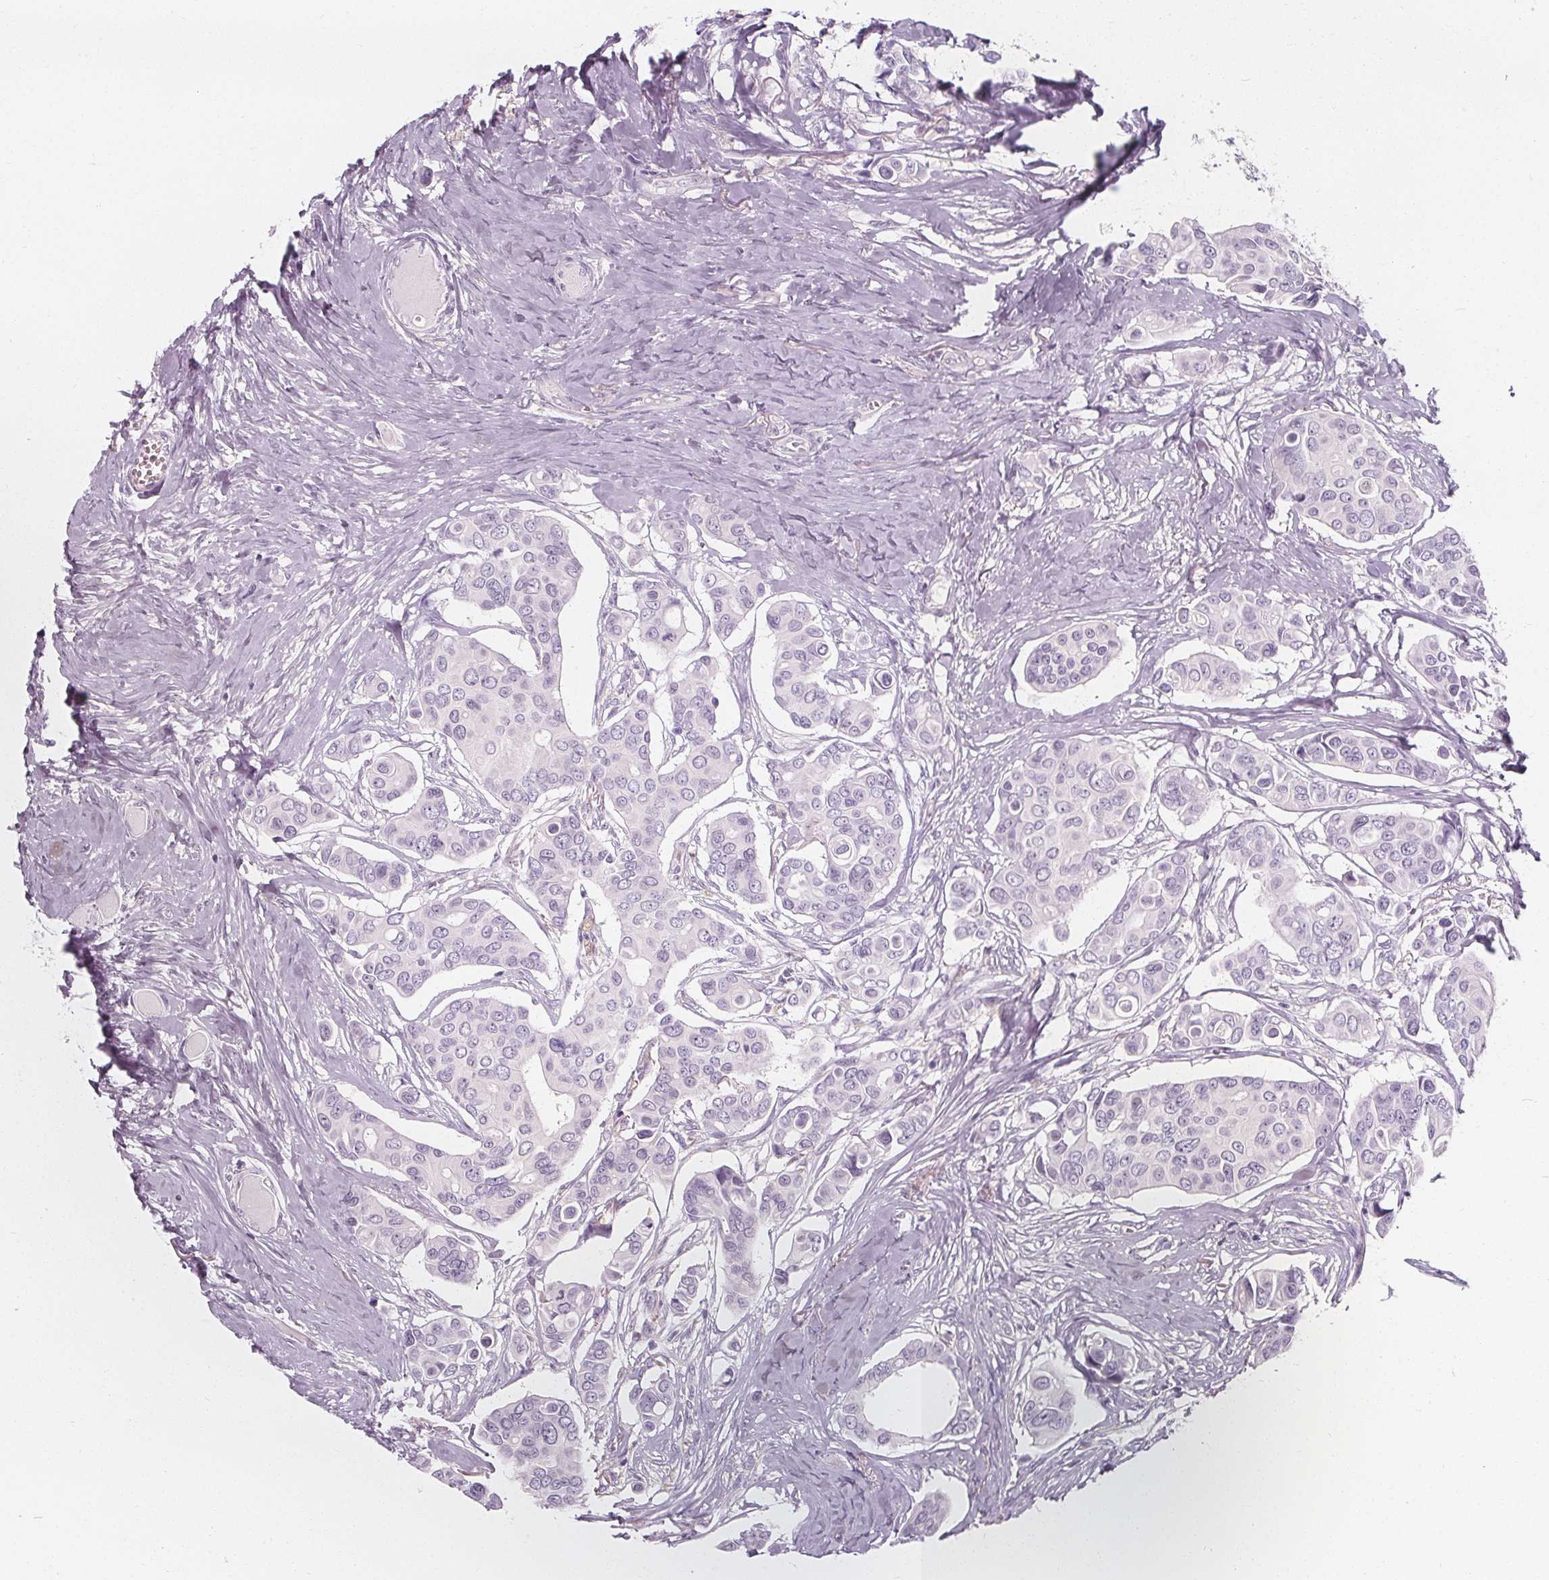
{"staining": {"intensity": "negative", "quantity": "none", "location": "none"}, "tissue": "breast cancer", "cell_type": "Tumor cells", "image_type": "cancer", "snomed": [{"axis": "morphology", "description": "Duct carcinoma"}, {"axis": "topography", "description": "Breast"}], "caption": "Histopathology image shows no protein positivity in tumor cells of breast infiltrating ductal carcinoma tissue. (Immunohistochemistry (ihc), brightfield microscopy, high magnification).", "gene": "UGP2", "patient": {"sex": "female", "age": 54}}